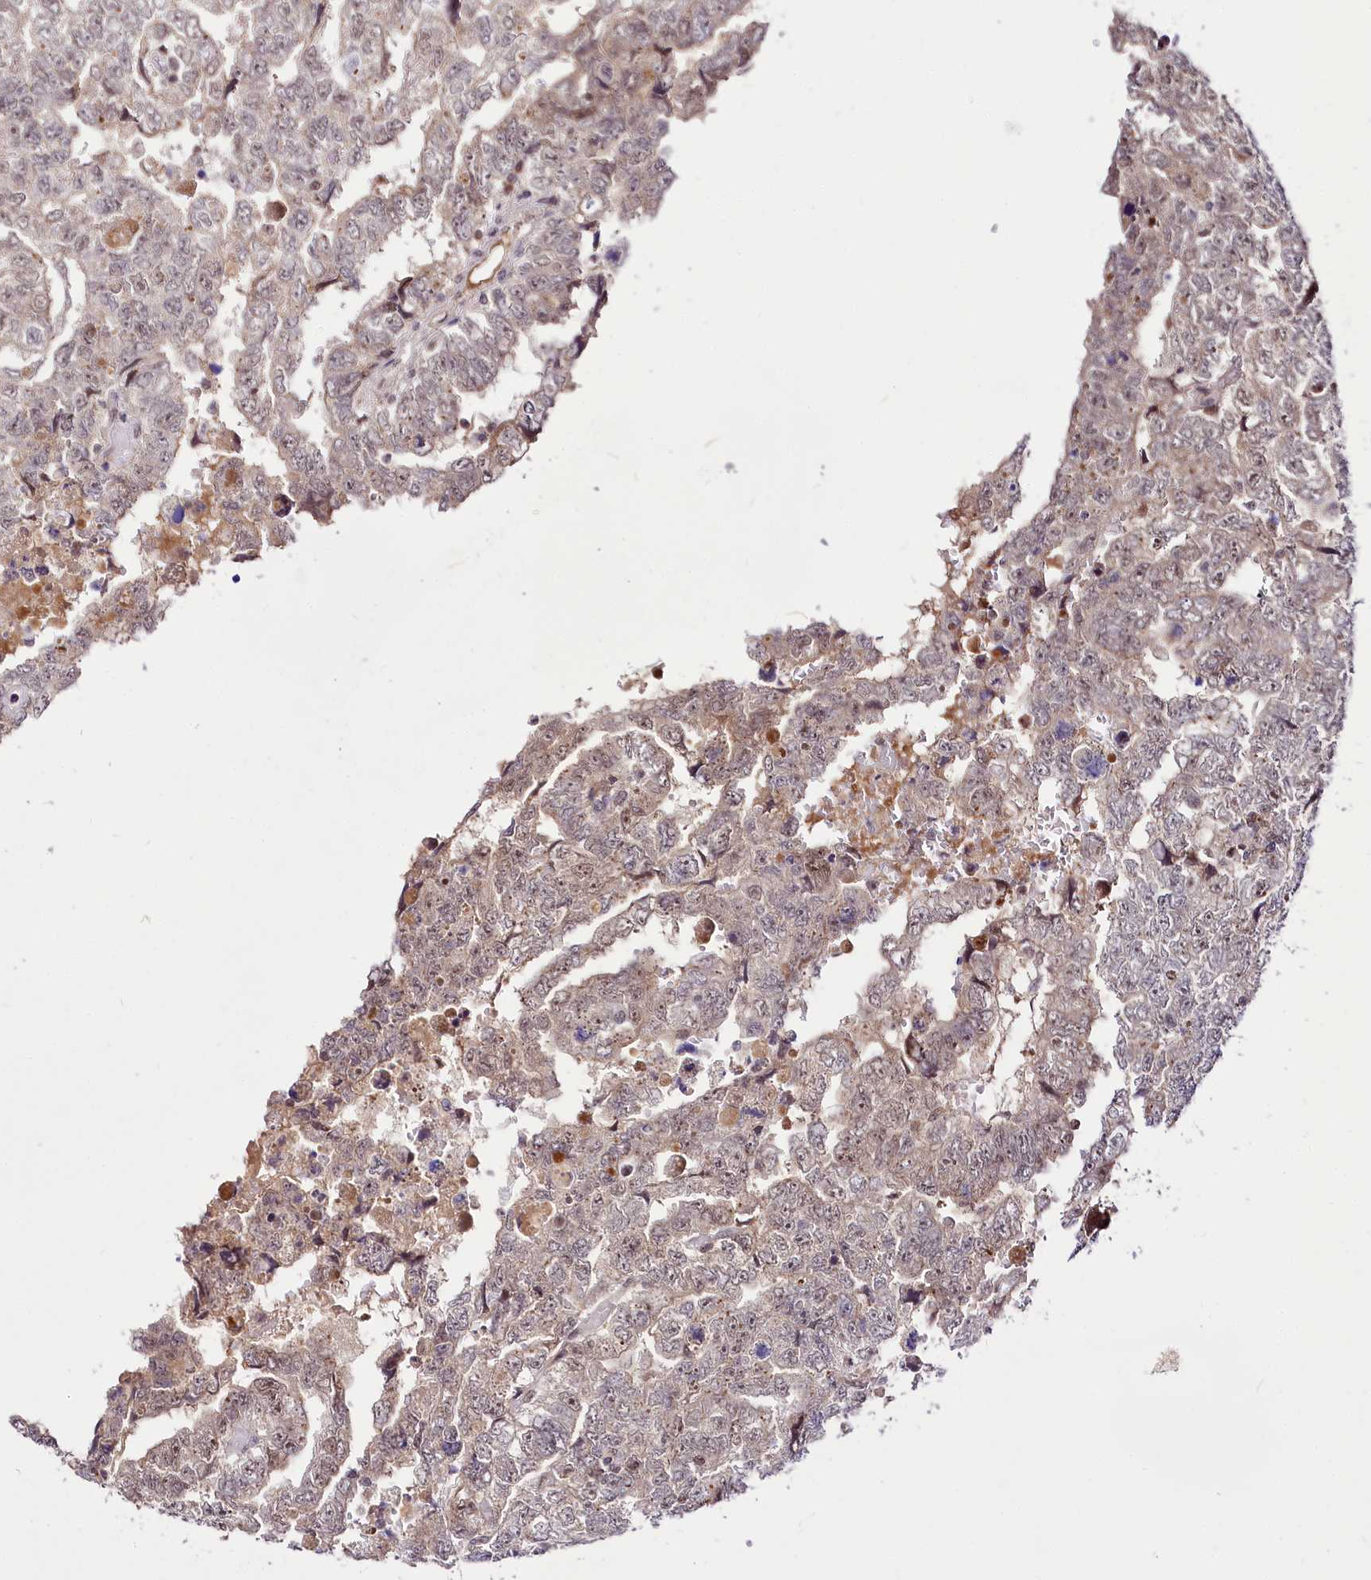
{"staining": {"intensity": "weak", "quantity": ">75%", "location": "nuclear"}, "tissue": "testis cancer", "cell_type": "Tumor cells", "image_type": "cancer", "snomed": [{"axis": "morphology", "description": "Carcinoma, Embryonal, NOS"}, {"axis": "topography", "description": "Testis"}], "caption": "High-power microscopy captured an immunohistochemistry micrograph of testis embryonal carcinoma, revealing weak nuclear expression in about >75% of tumor cells.", "gene": "POLA2", "patient": {"sex": "male", "age": 36}}